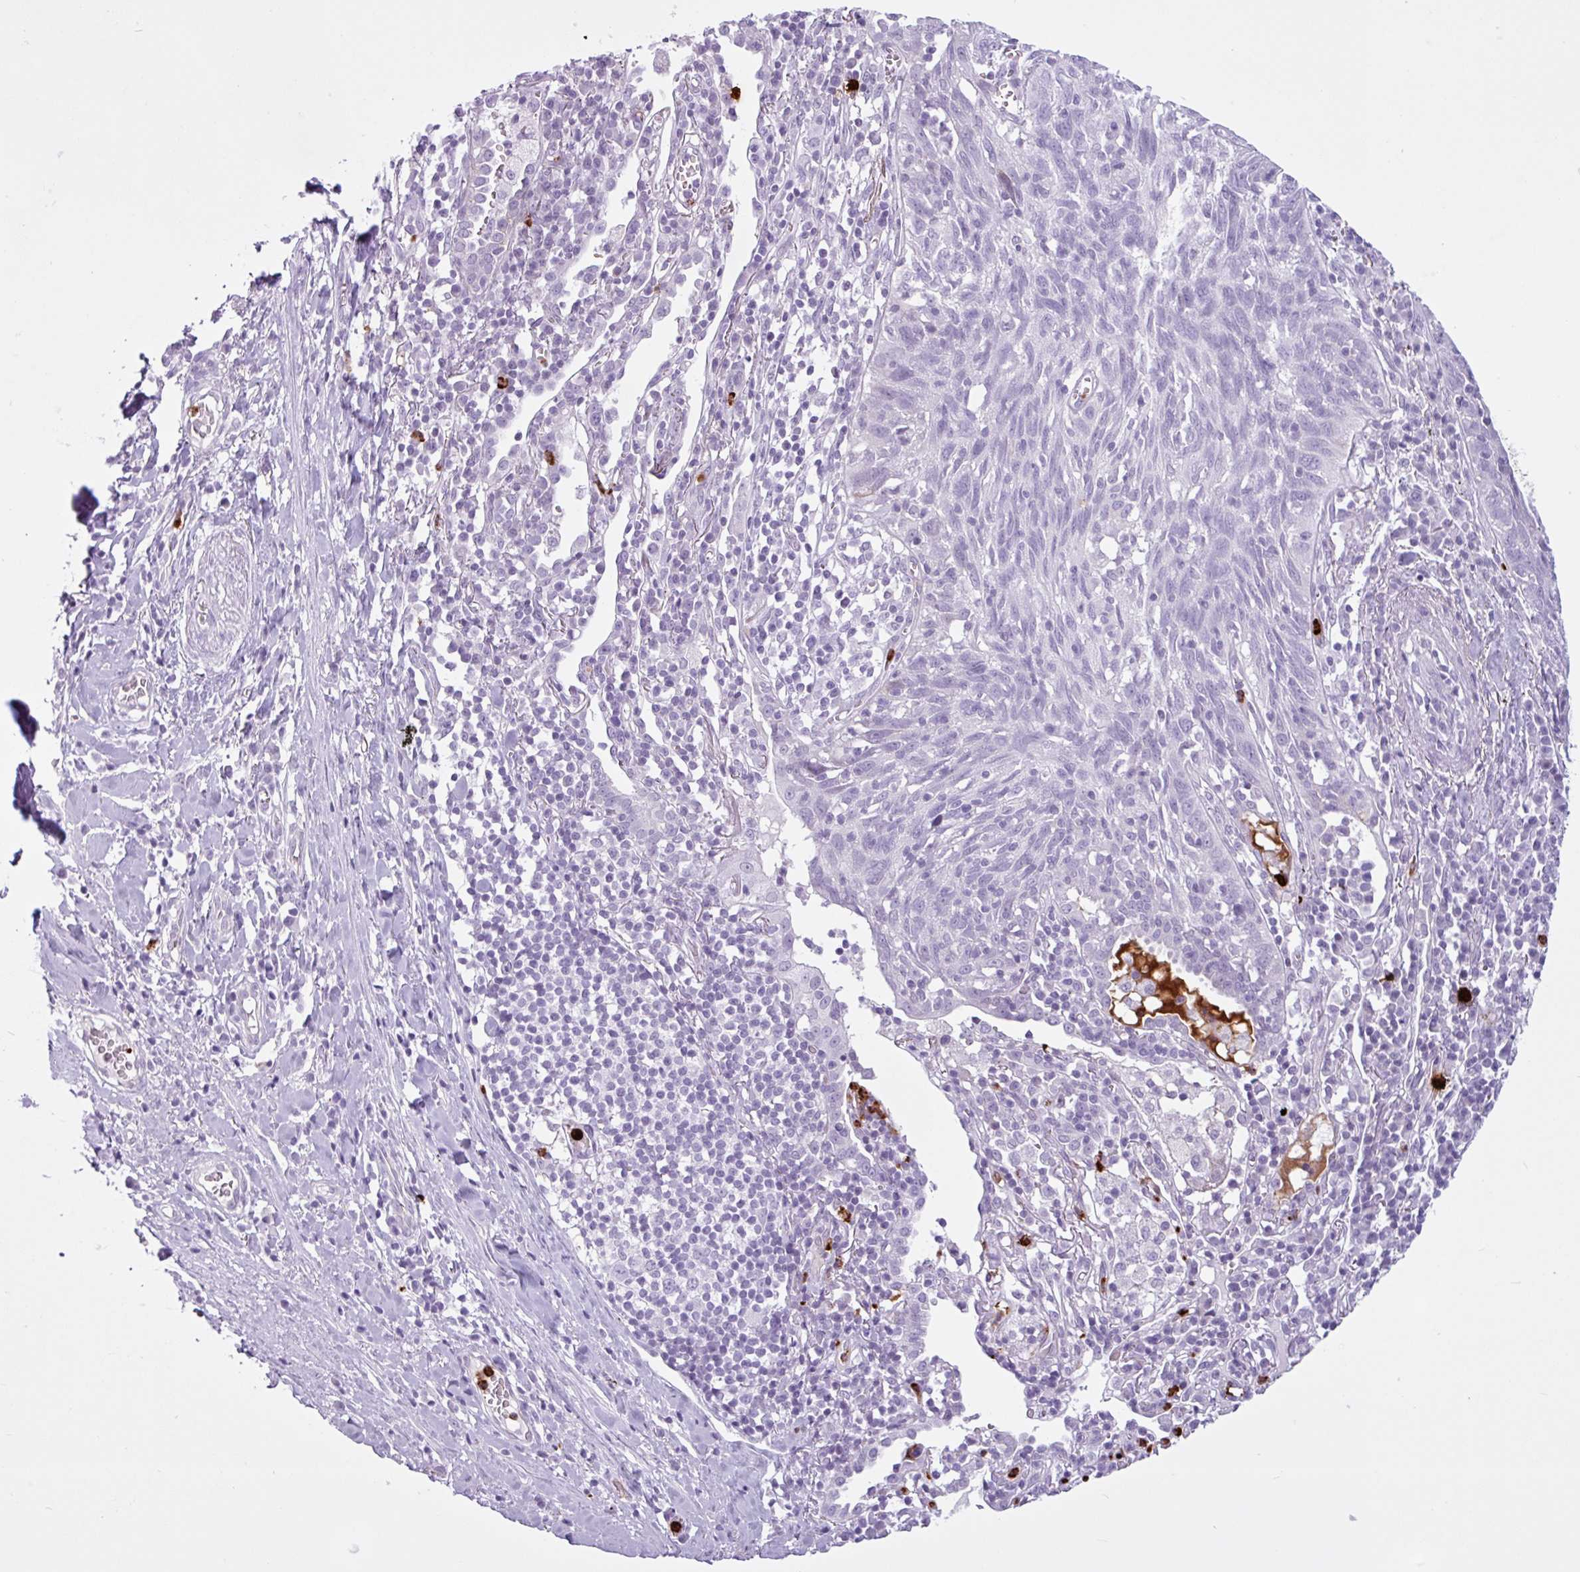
{"staining": {"intensity": "negative", "quantity": "none", "location": "none"}, "tissue": "lung cancer", "cell_type": "Tumor cells", "image_type": "cancer", "snomed": [{"axis": "morphology", "description": "Squamous cell carcinoma, NOS"}, {"axis": "topography", "description": "Lung"}], "caption": "An IHC histopathology image of lung cancer is shown. There is no staining in tumor cells of lung cancer.", "gene": "TMEM178A", "patient": {"sex": "female", "age": 66}}